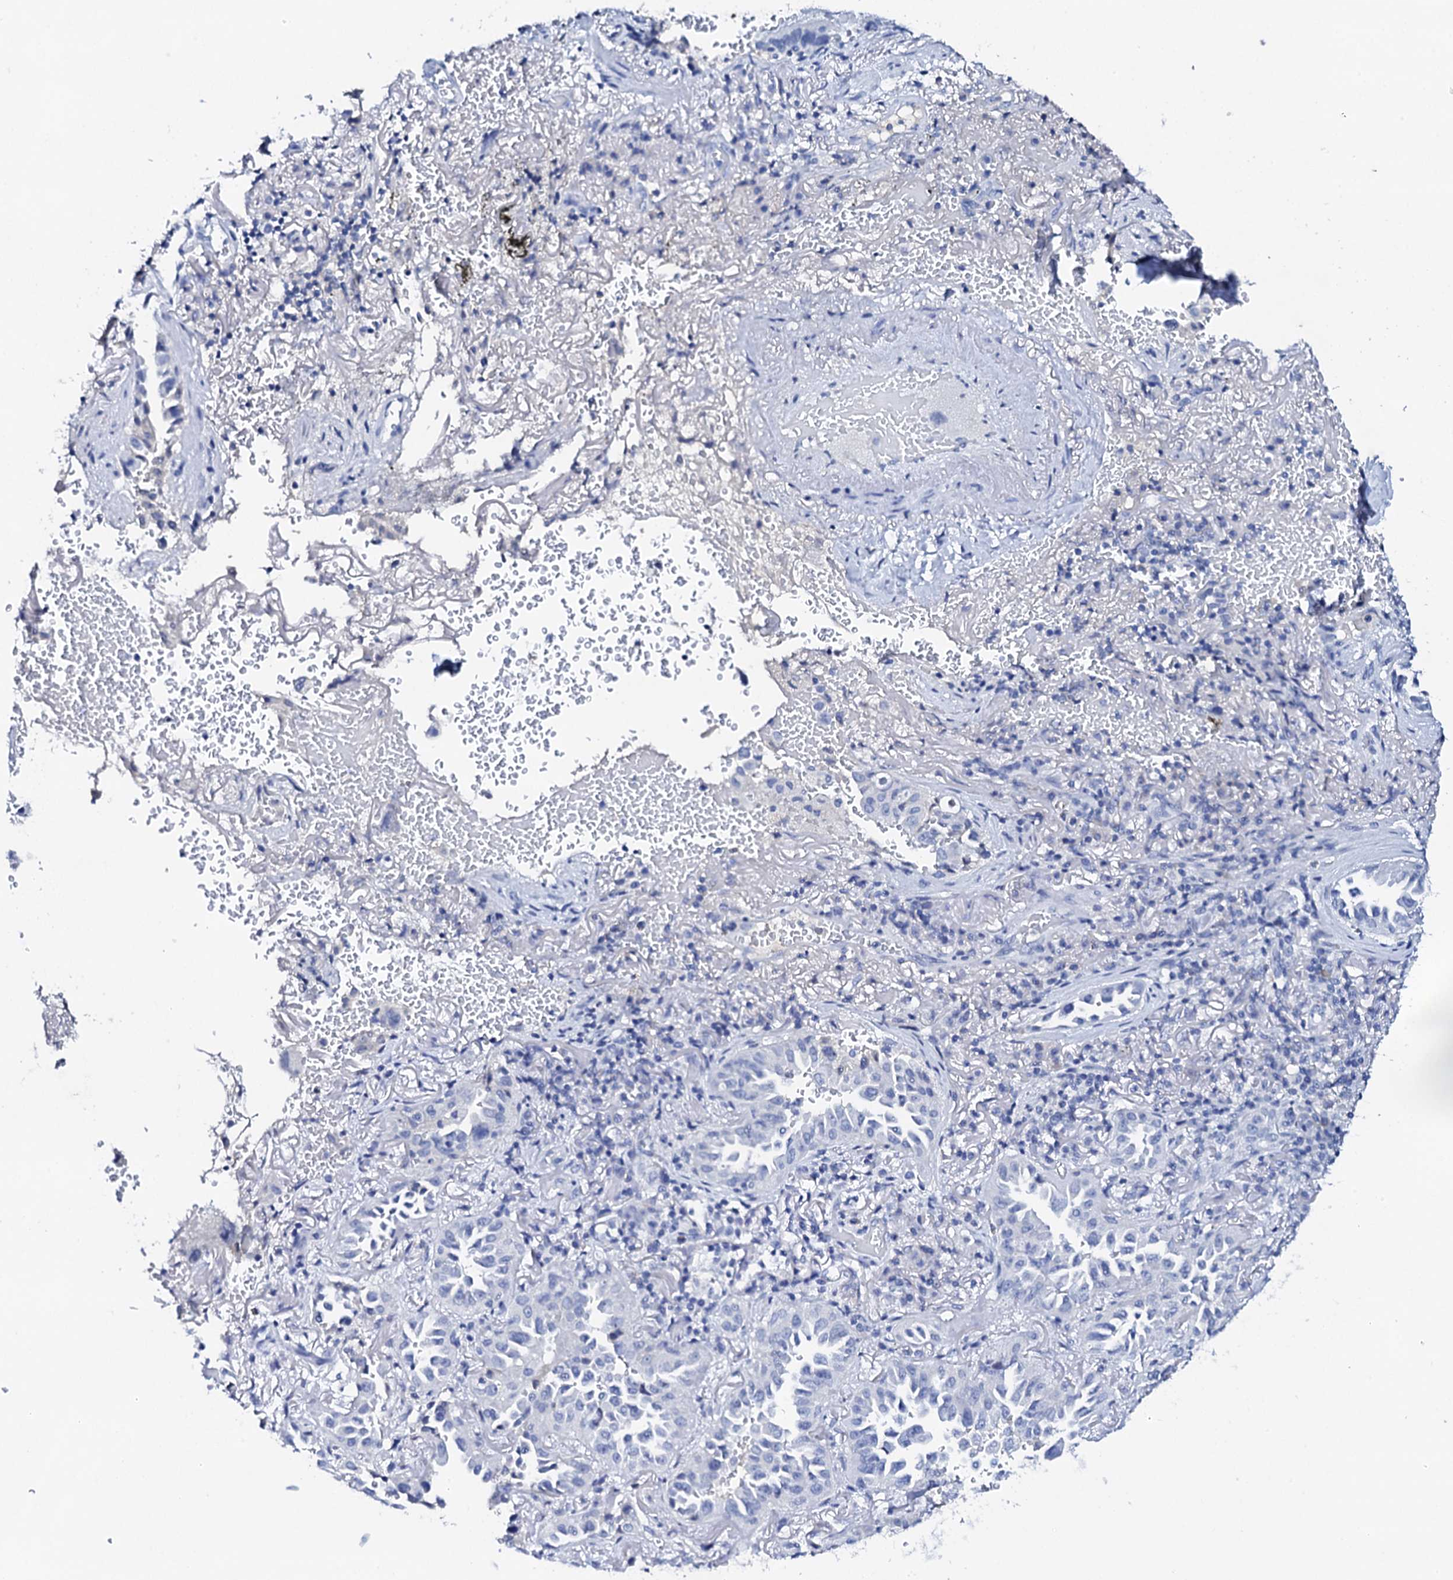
{"staining": {"intensity": "negative", "quantity": "none", "location": "none"}, "tissue": "lung cancer", "cell_type": "Tumor cells", "image_type": "cancer", "snomed": [{"axis": "morphology", "description": "Adenocarcinoma, NOS"}, {"axis": "topography", "description": "Lung"}], "caption": "Image shows no protein expression in tumor cells of adenocarcinoma (lung) tissue.", "gene": "FBXL16", "patient": {"sex": "female", "age": 69}}